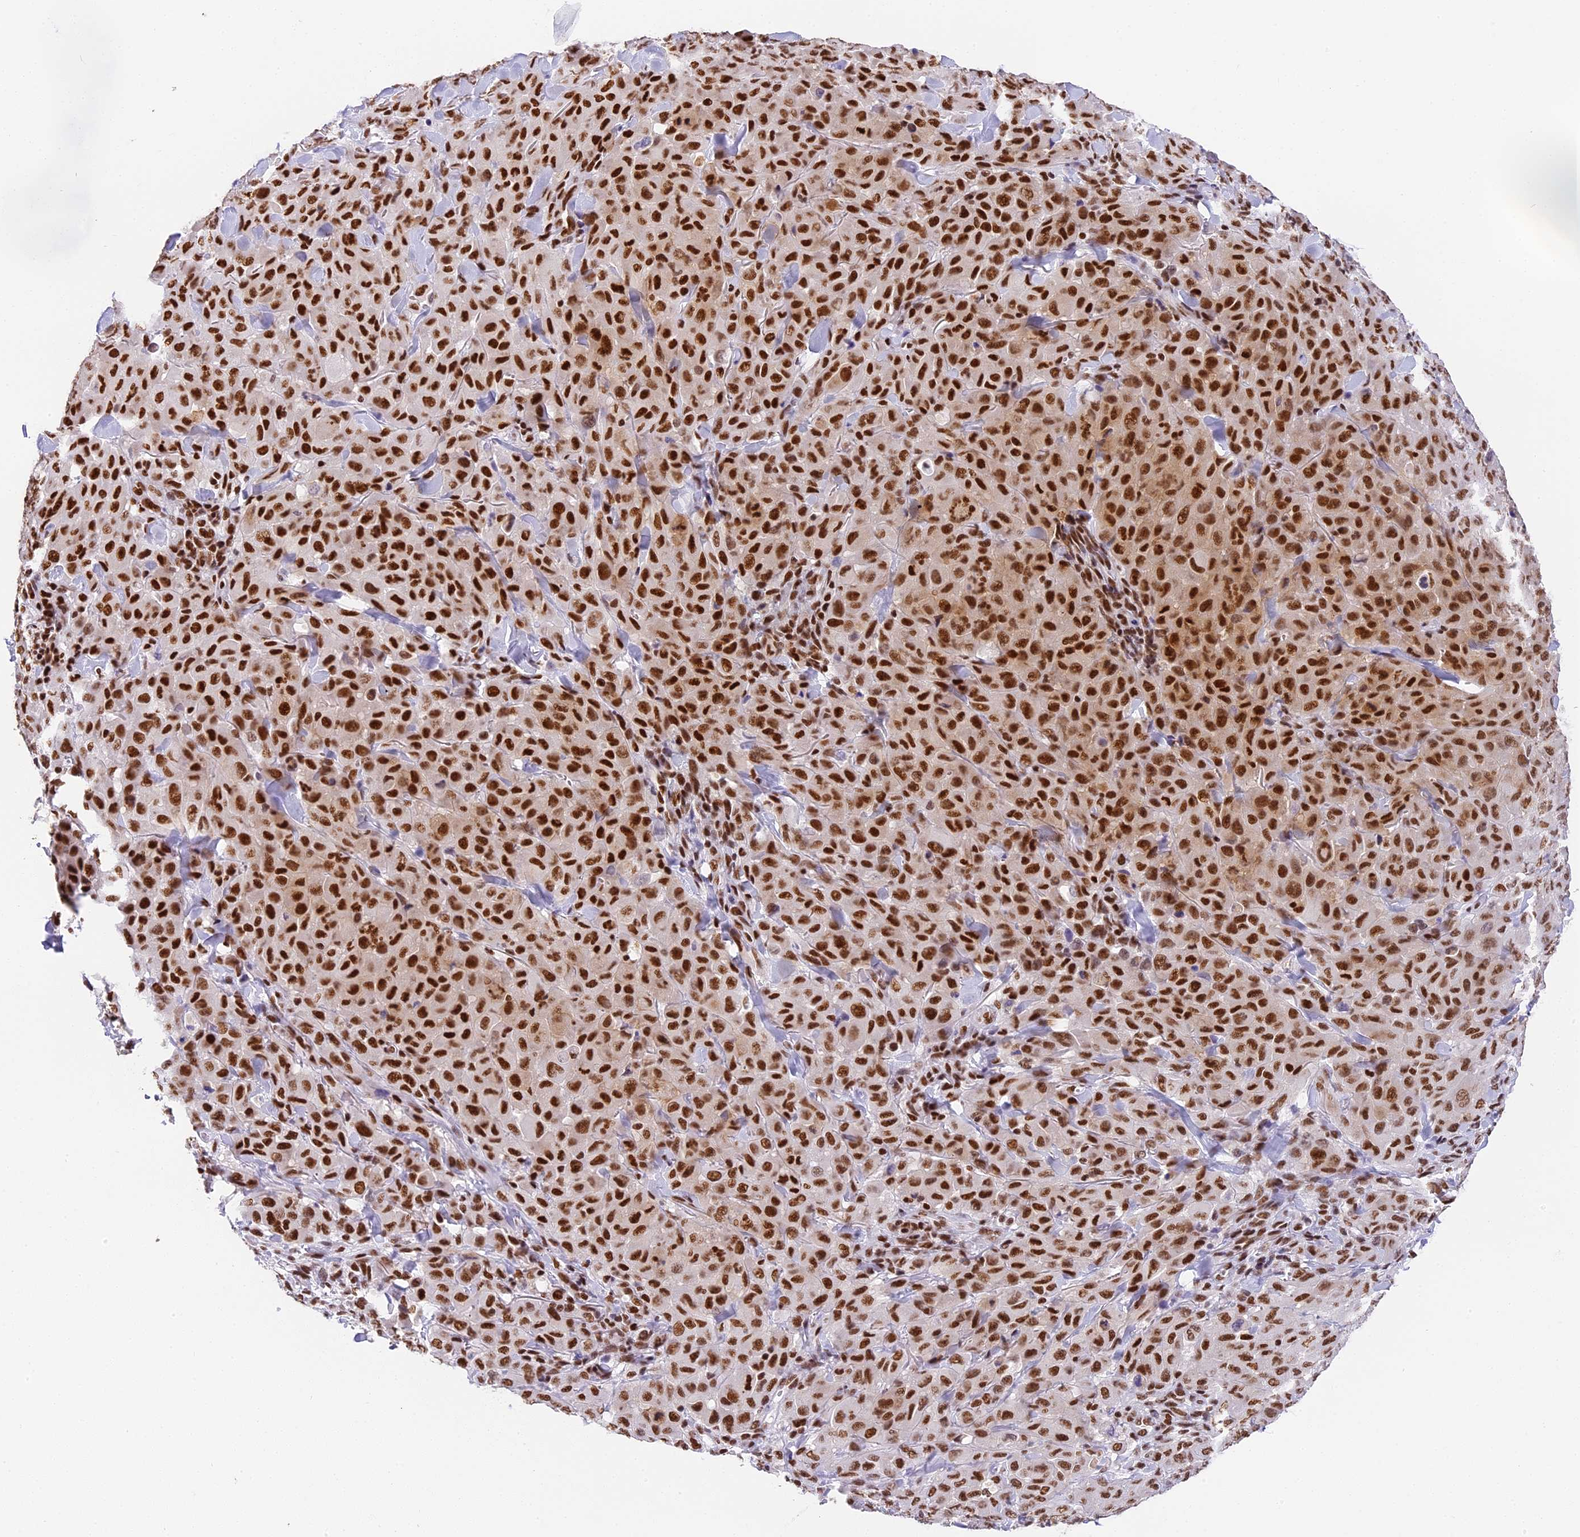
{"staining": {"intensity": "strong", "quantity": ">75%", "location": "nuclear"}, "tissue": "melanoma", "cell_type": "Tumor cells", "image_type": "cancer", "snomed": [{"axis": "morphology", "description": "Malignant melanoma, Metastatic site"}, {"axis": "topography", "description": "Skin"}], "caption": "A micrograph of human malignant melanoma (metastatic site) stained for a protein displays strong nuclear brown staining in tumor cells.", "gene": "SBNO1", "patient": {"sex": "female", "age": 81}}